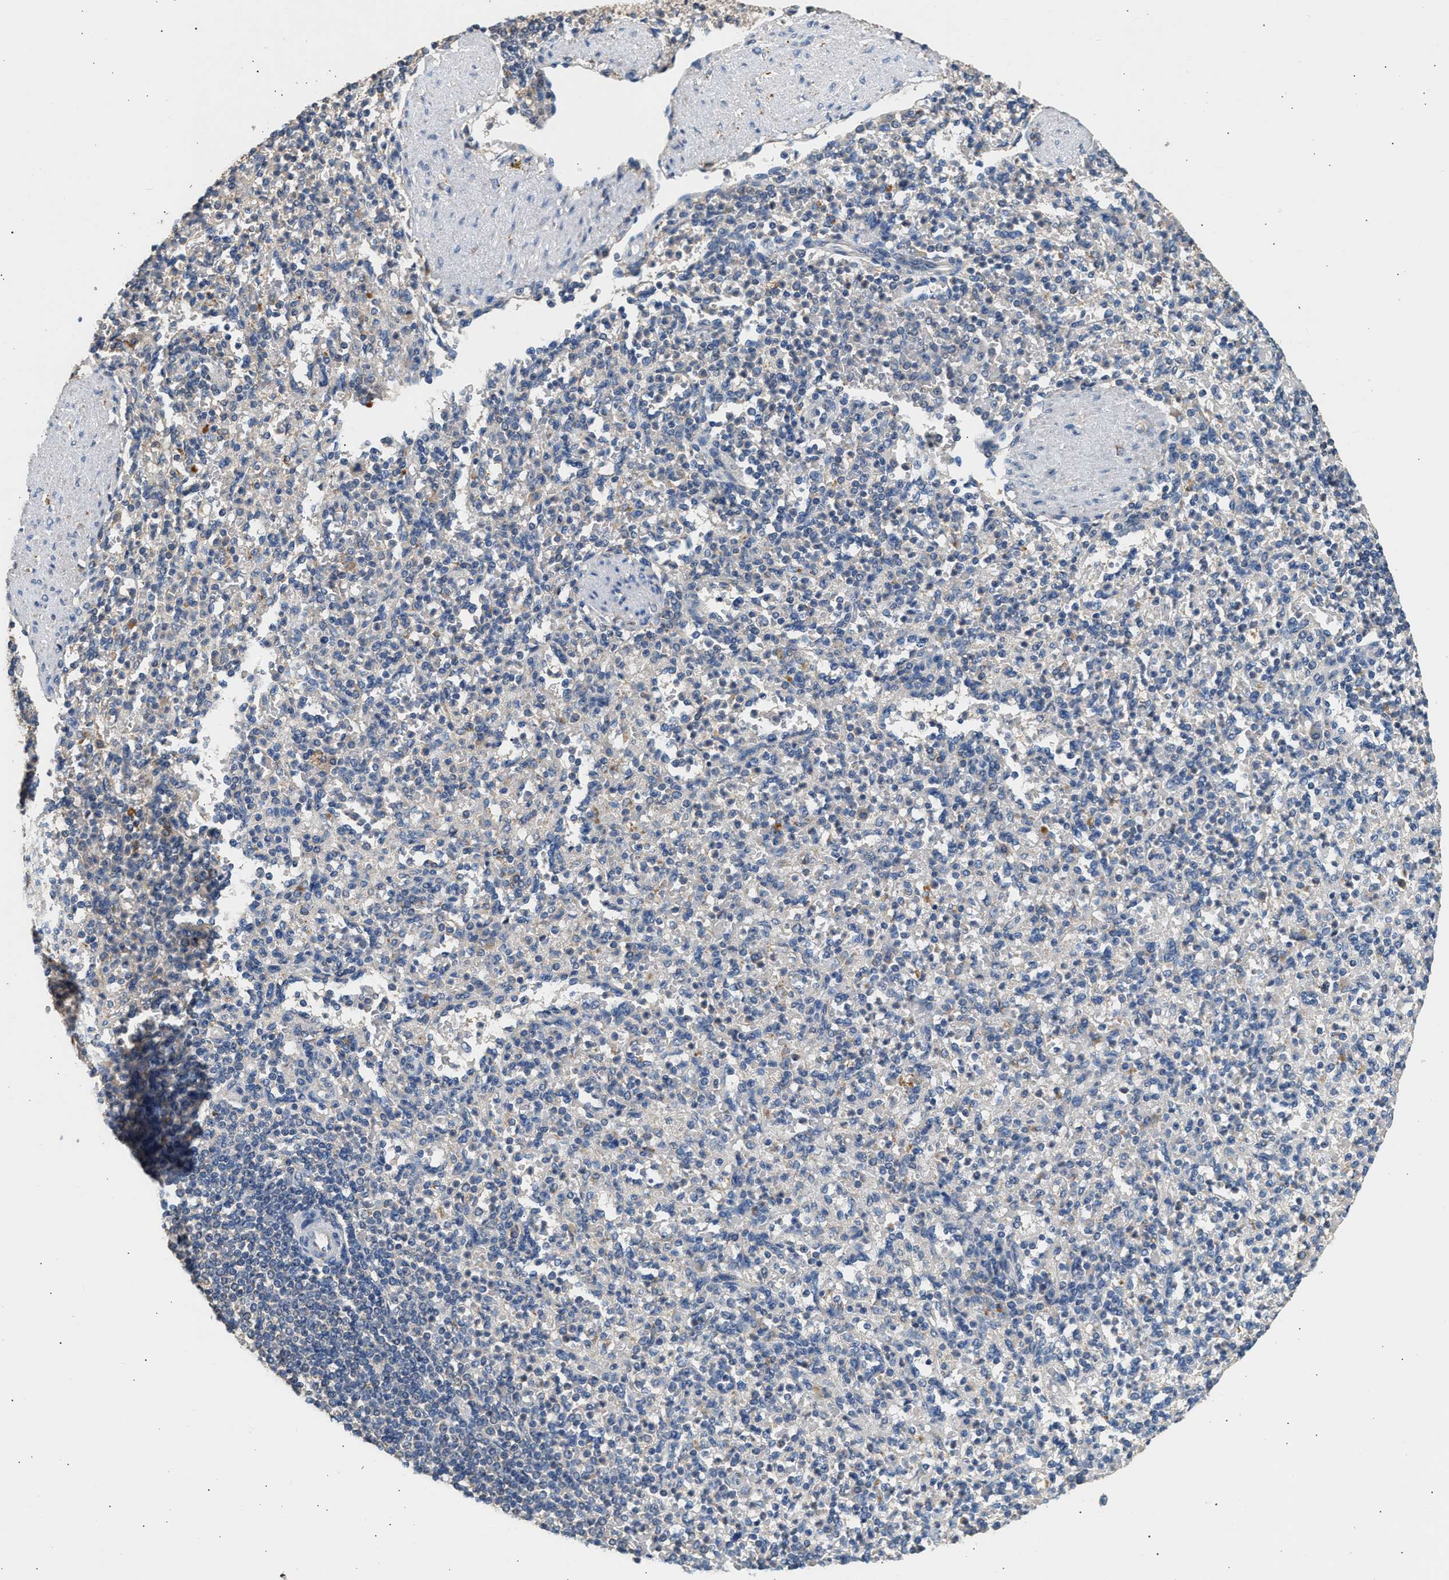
{"staining": {"intensity": "negative", "quantity": "none", "location": "none"}, "tissue": "spleen", "cell_type": "Cells in red pulp", "image_type": "normal", "snomed": [{"axis": "morphology", "description": "Normal tissue, NOS"}, {"axis": "topography", "description": "Spleen"}], "caption": "This micrograph is of benign spleen stained with immunohistochemistry (IHC) to label a protein in brown with the nuclei are counter-stained blue. There is no positivity in cells in red pulp.", "gene": "WDR31", "patient": {"sex": "female", "age": 74}}